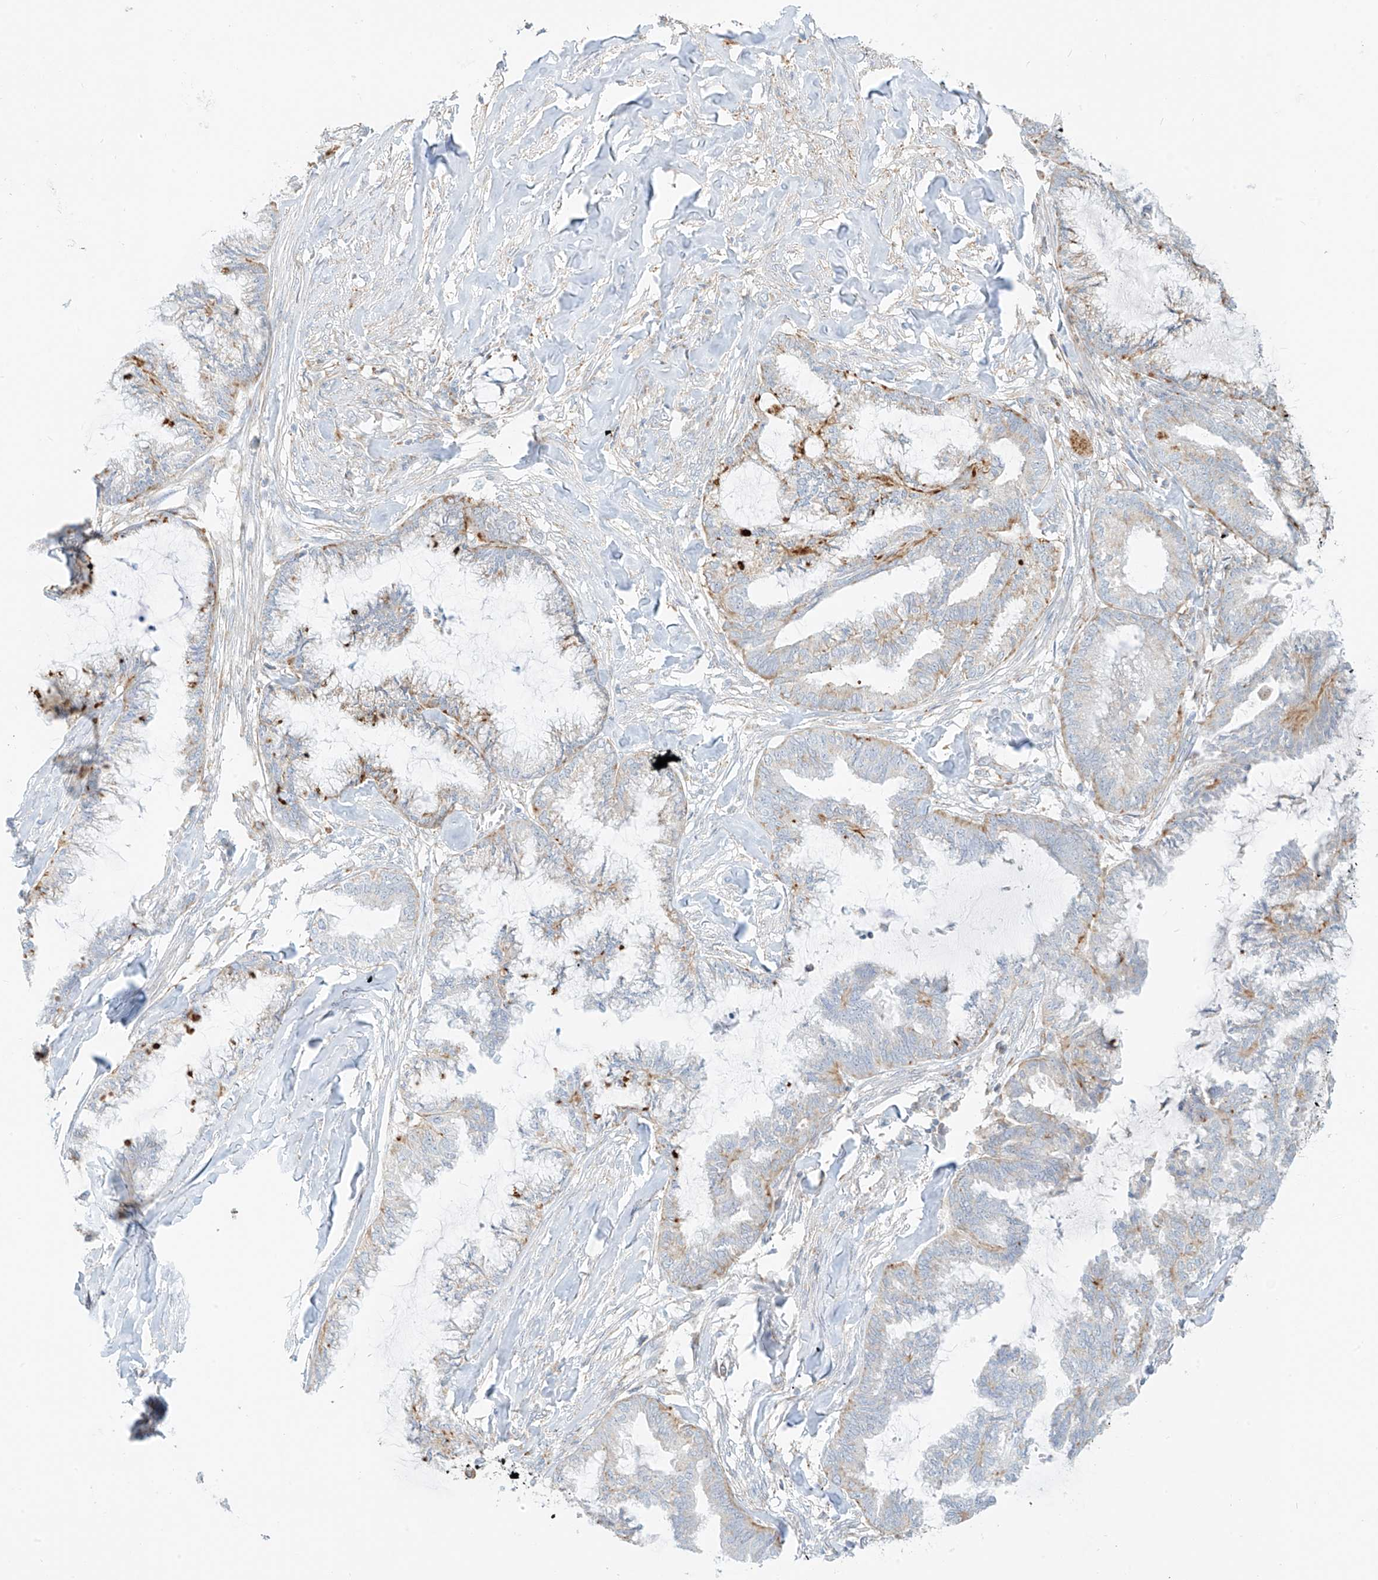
{"staining": {"intensity": "weak", "quantity": "25%-75%", "location": "cytoplasmic/membranous"}, "tissue": "endometrial cancer", "cell_type": "Tumor cells", "image_type": "cancer", "snomed": [{"axis": "morphology", "description": "Adenocarcinoma, NOS"}, {"axis": "topography", "description": "Endometrium"}], "caption": "Endometrial cancer stained with a protein marker displays weak staining in tumor cells.", "gene": "SLC35F6", "patient": {"sex": "female", "age": 86}}